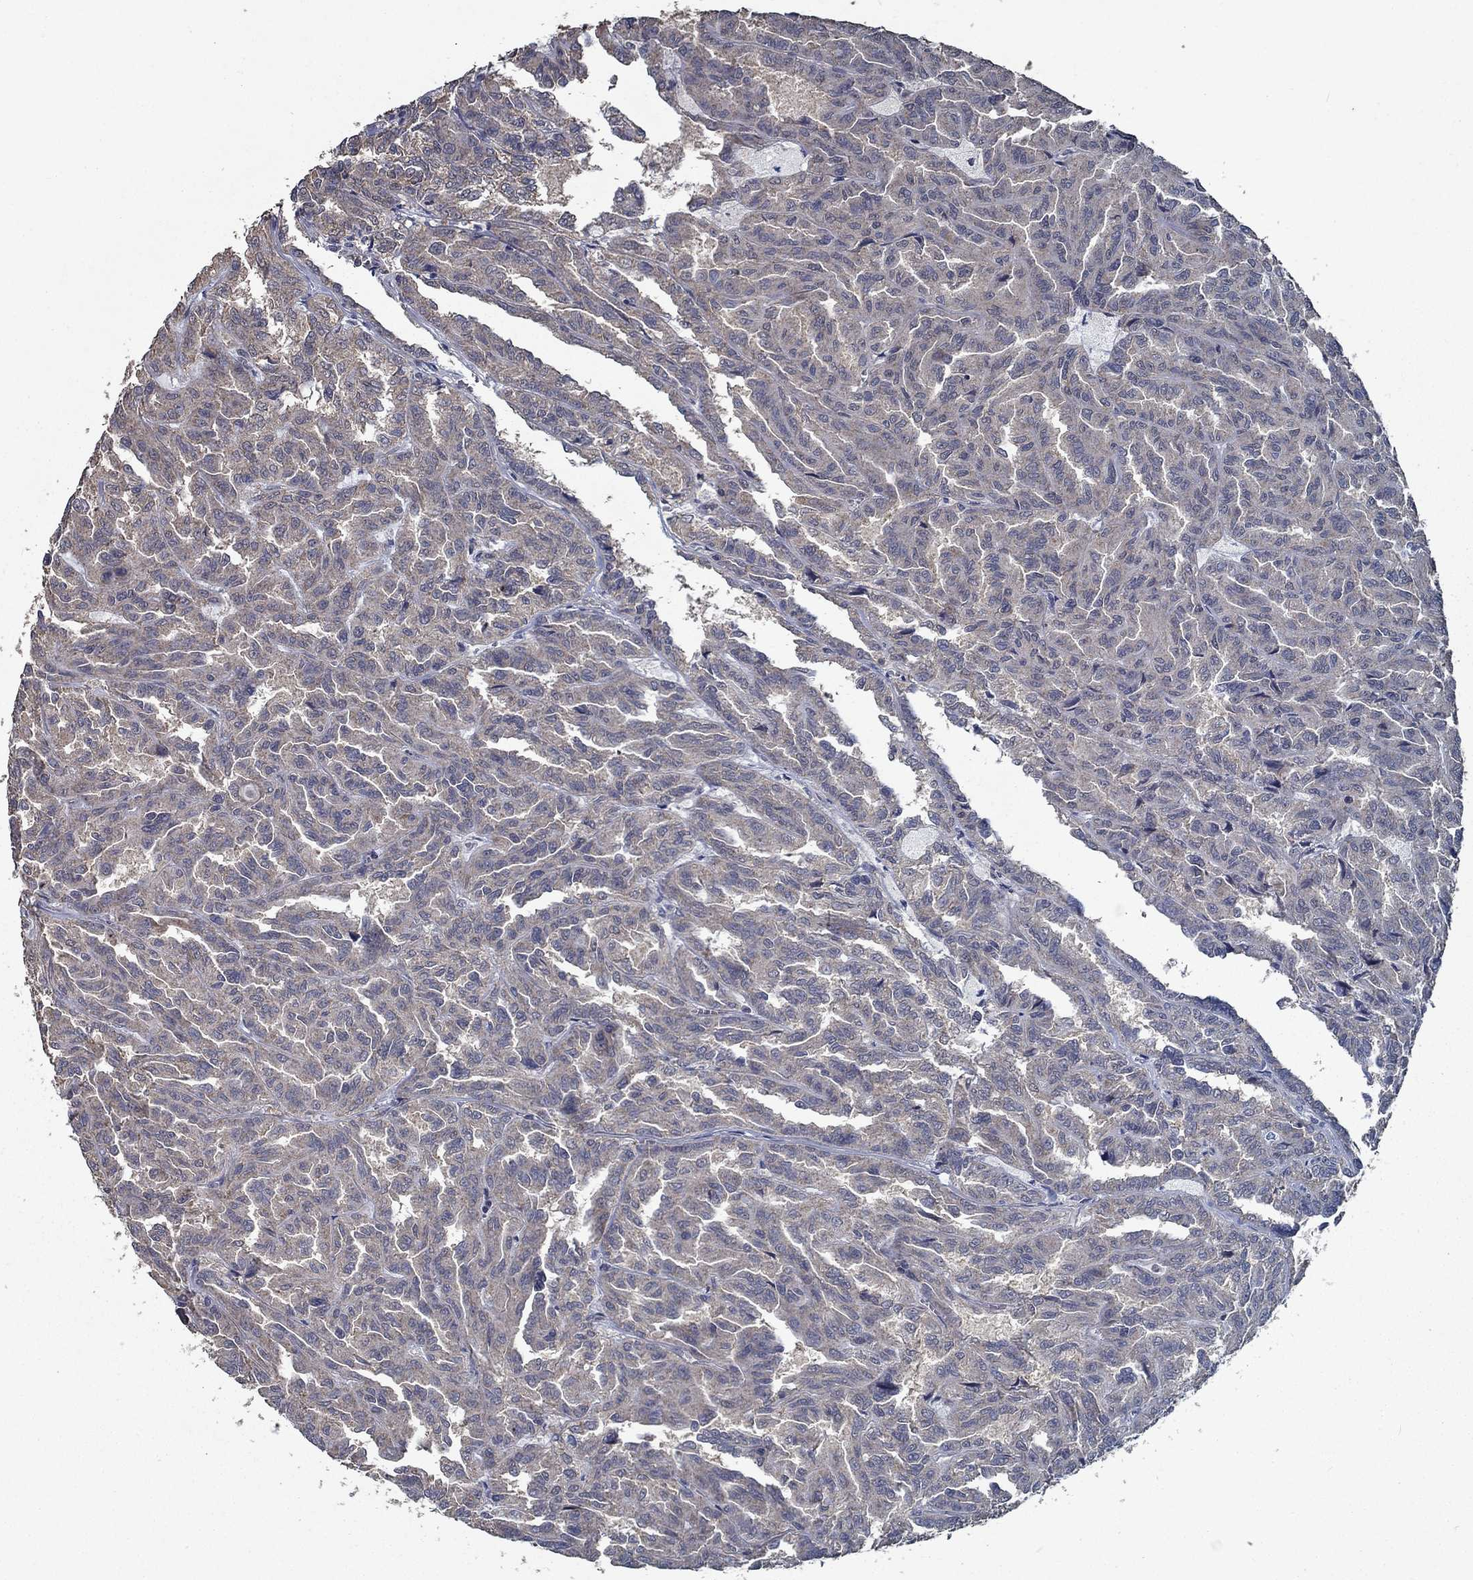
{"staining": {"intensity": "weak", "quantity": "<25%", "location": "cytoplasmic/membranous"}, "tissue": "renal cancer", "cell_type": "Tumor cells", "image_type": "cancer", "snomed": [{"axis": "morphology", "description": "Adenocarcinoma, NOS"}, {"axis": "topography", "description": "Kidney"}], "caption": "Tumor cells show no significant positivity in renal adenocarcinoma.", "gene": "SLC44A1", "patient": {"sex": "male", "age": 79}}